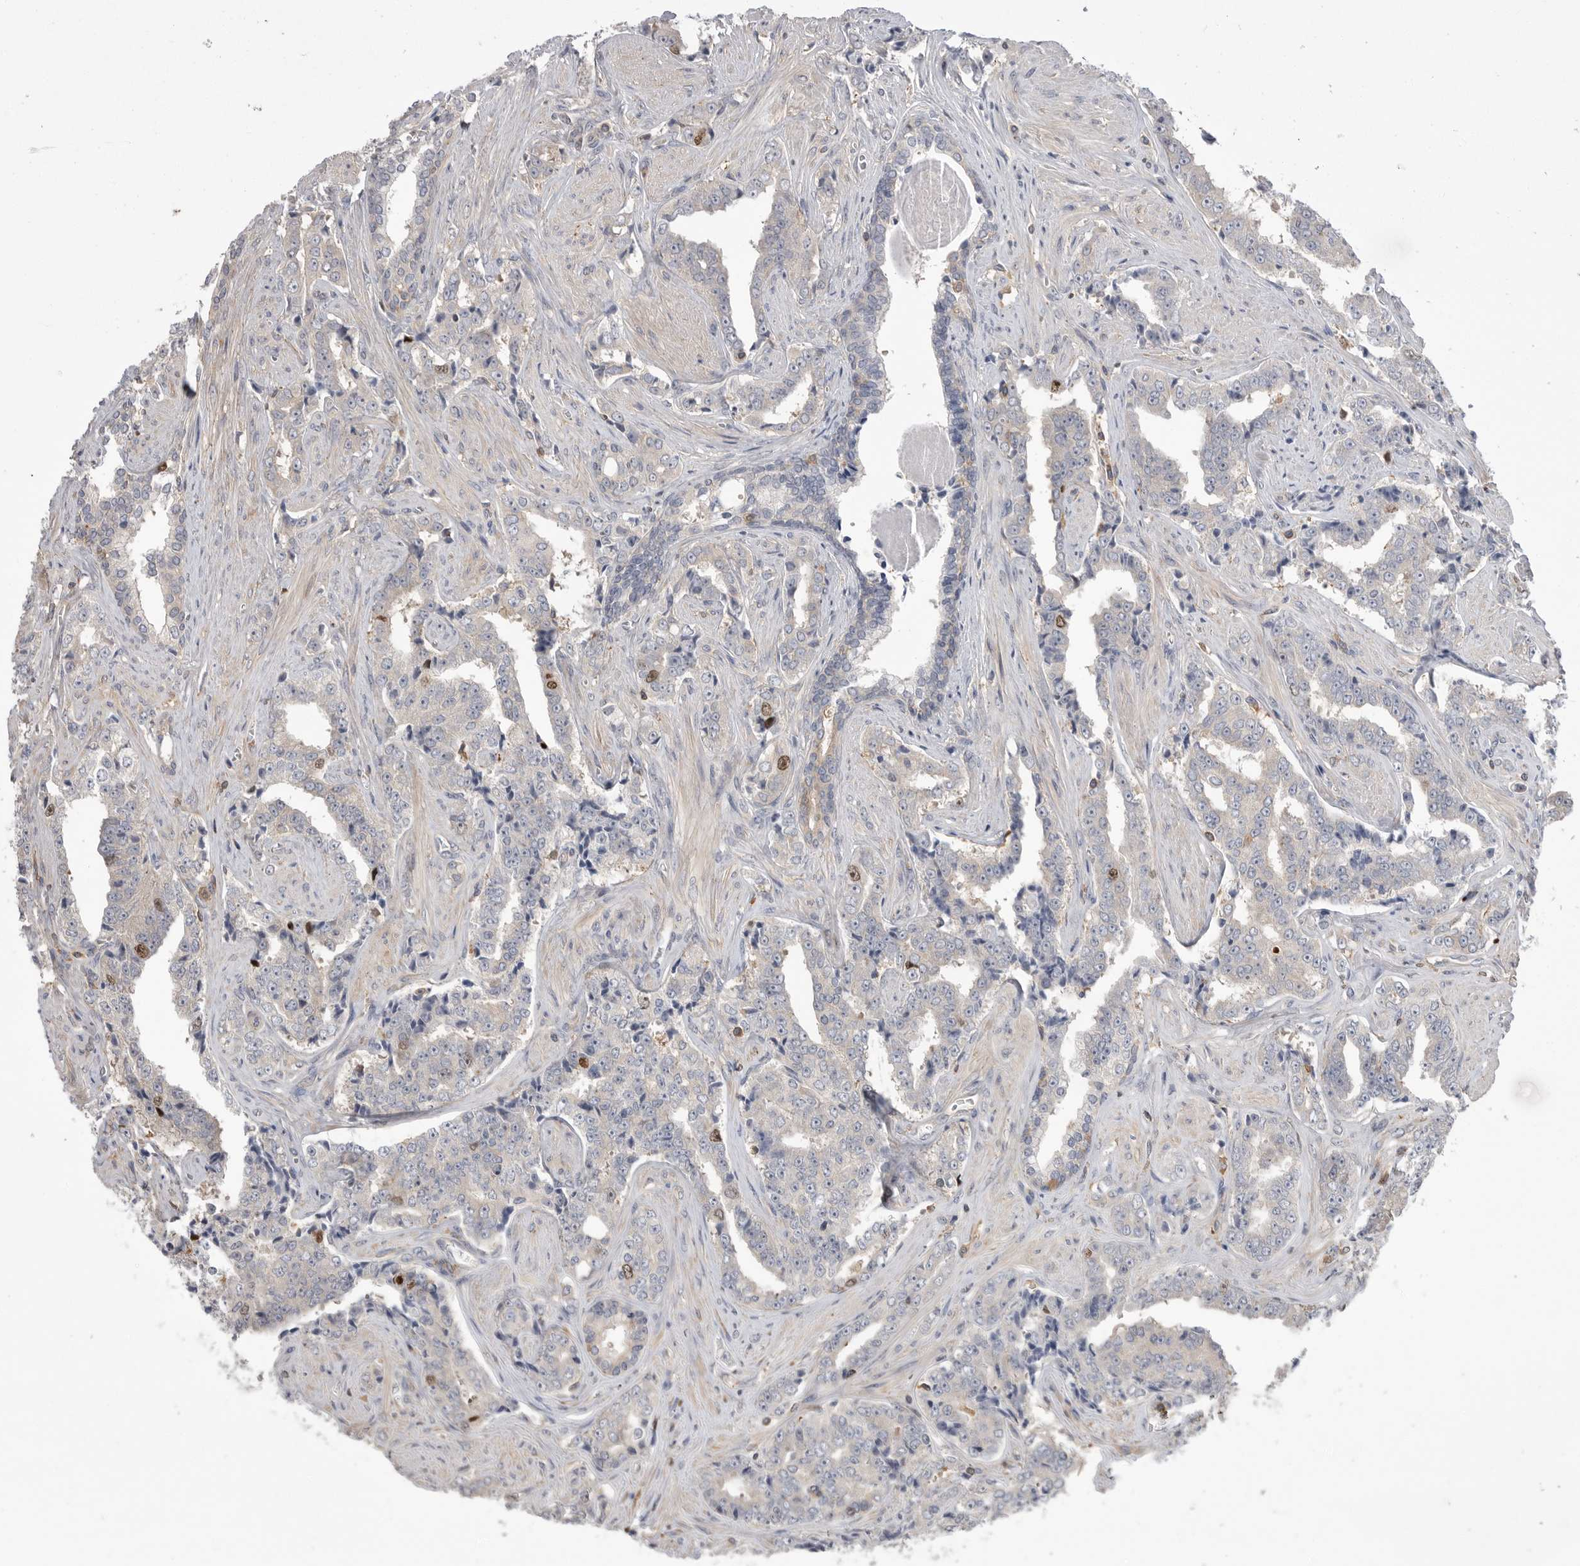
{"staining": {"intensity": "moderate", "quantity": "<25%", "location": "nuclear"}, "tissue": "prostate cancer", "cell_type": "Tumor cells", "image_type": "cancer", "snomed": [{"axis": "morphology", "description": "Adenocarcinoma, High grade"}, {"axis": "topography", "description": "Prostate"}], "caption": "Protein staining demonstrates moderate nuclear positivity in about <25% of tumor cells in prostate high-grade adenocarcinoma. (Brightfield microscopy of DAB IHC at high magnification).", "gene": "TOP2A", "patient": {"sex": "male", "age": 71}}